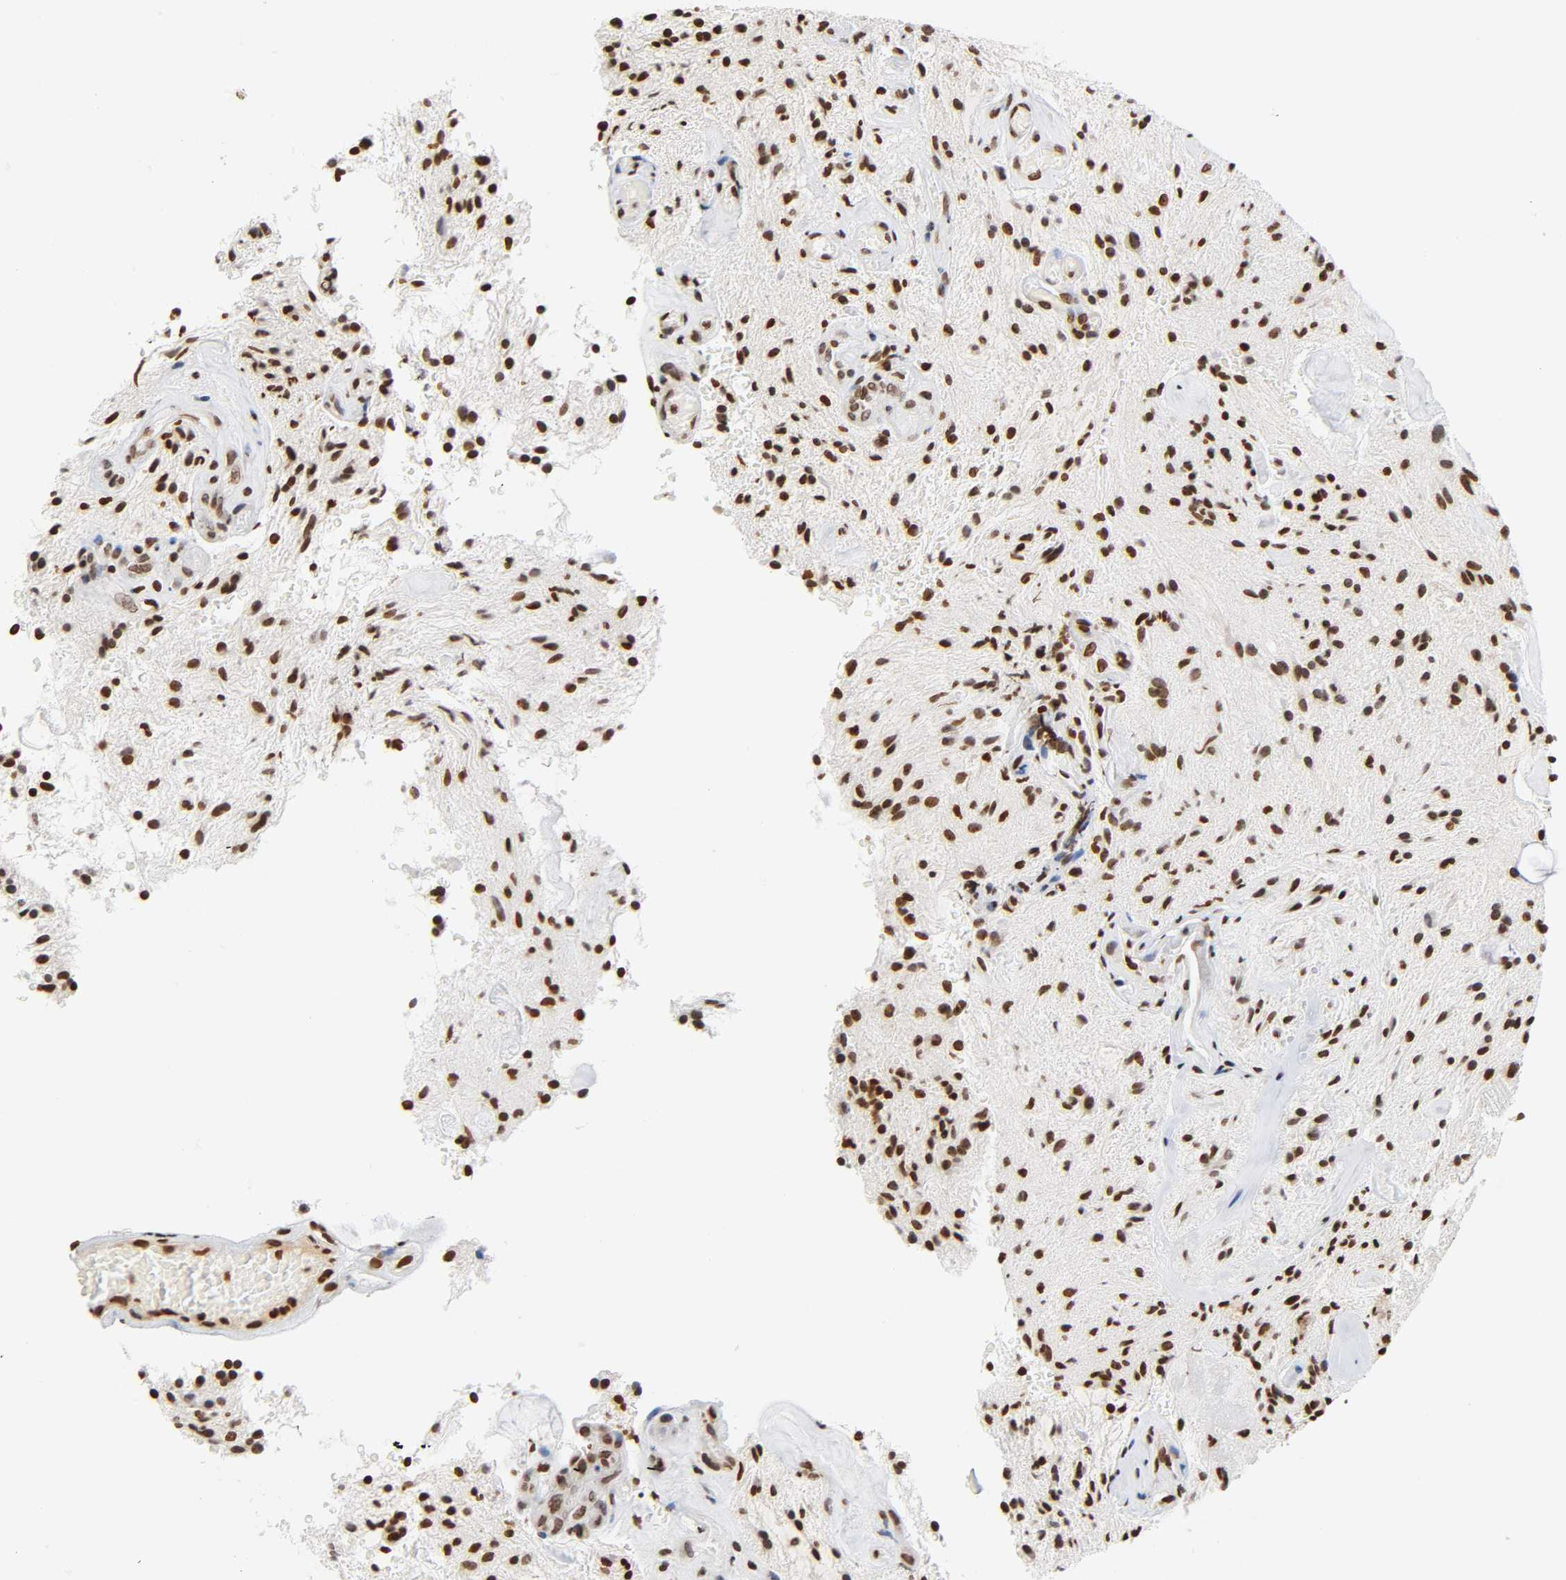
{"staining": {"intensity": "strong", "quantity": ">75%", "location": "nuclear"}, "tissue": "glioma", "cell_type": "Tumor cells", "image_type": "cancer", "snomed": [{"axis": "morphology", "description": "Glioma, malignant, NOS"}, {"axis": "topography", "description": "Cerebellum"}], "caption": "Glioma stained with DAB immunohistochemistry (IHC) shows high levels of strong nuclear positivity in approximately >75% of tumor cells. The protein of interest is shown in brown color, while the nuclei are stained blue.", "gene": "HOXA6", "patient": {"sex": "female", "age": 10}}